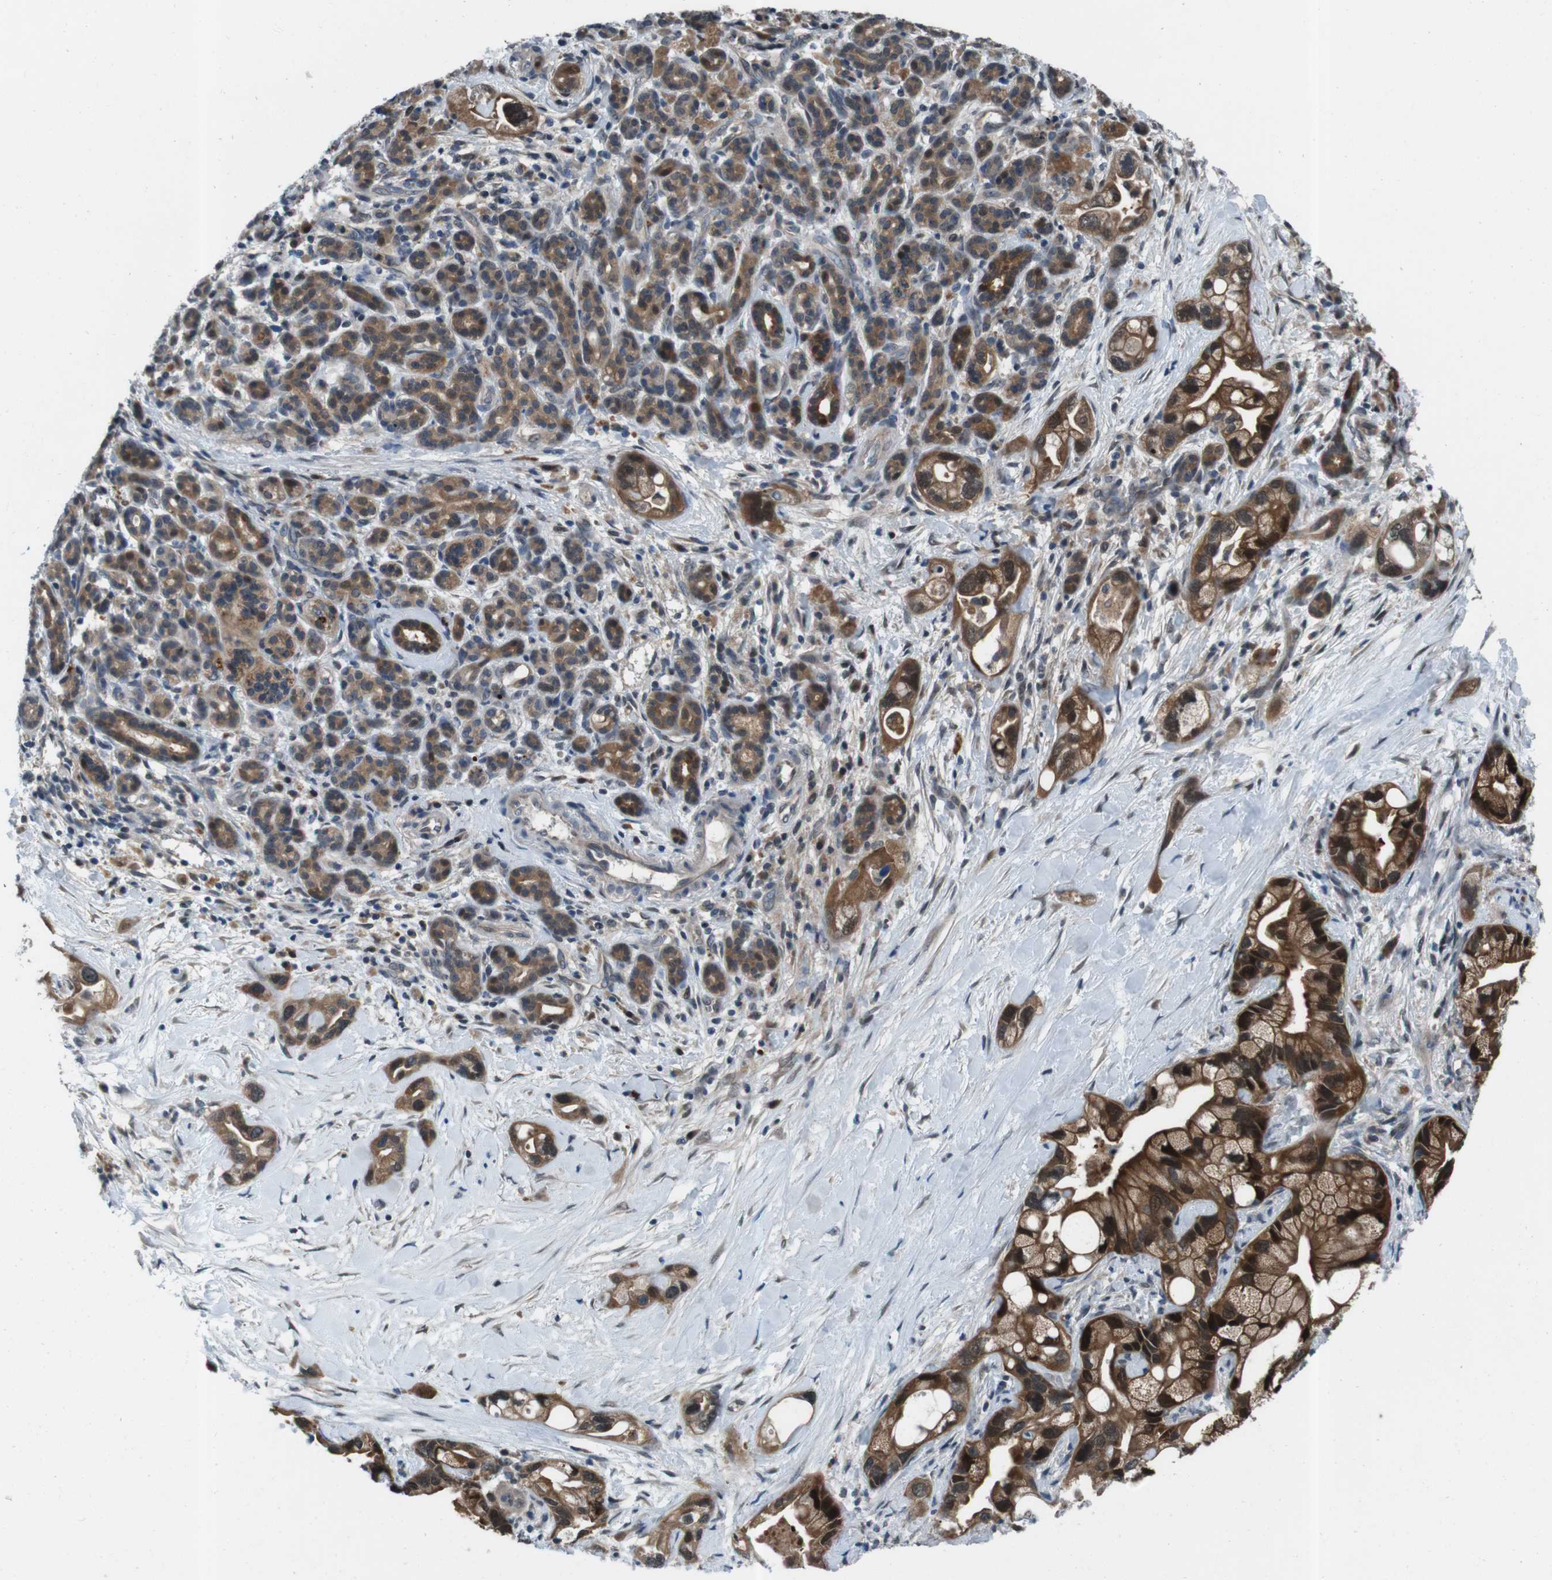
{"staining": {"intensity": "strong", "quantity": ">75%", "location": "cytoplasmic/membranous,nuclear"}, "tissue": "pancreatic cancer", "cell_type": "Tumor cells", "image_type": "cancer", "snomed": [{"axis": "morphology", "description": "Adenocarcinoma, NOS"}, {"axis": "topography", "description": "Pancreas"}], "caption": "A high amount of strong cytoplasmic/membranous and nuclear staining is seen in about >75% of tumor cells in pancreatic cancer (adenocarcinoma) tissue.", "gene": "LRP5", "patient": {"sex": "female", "age": 77}}